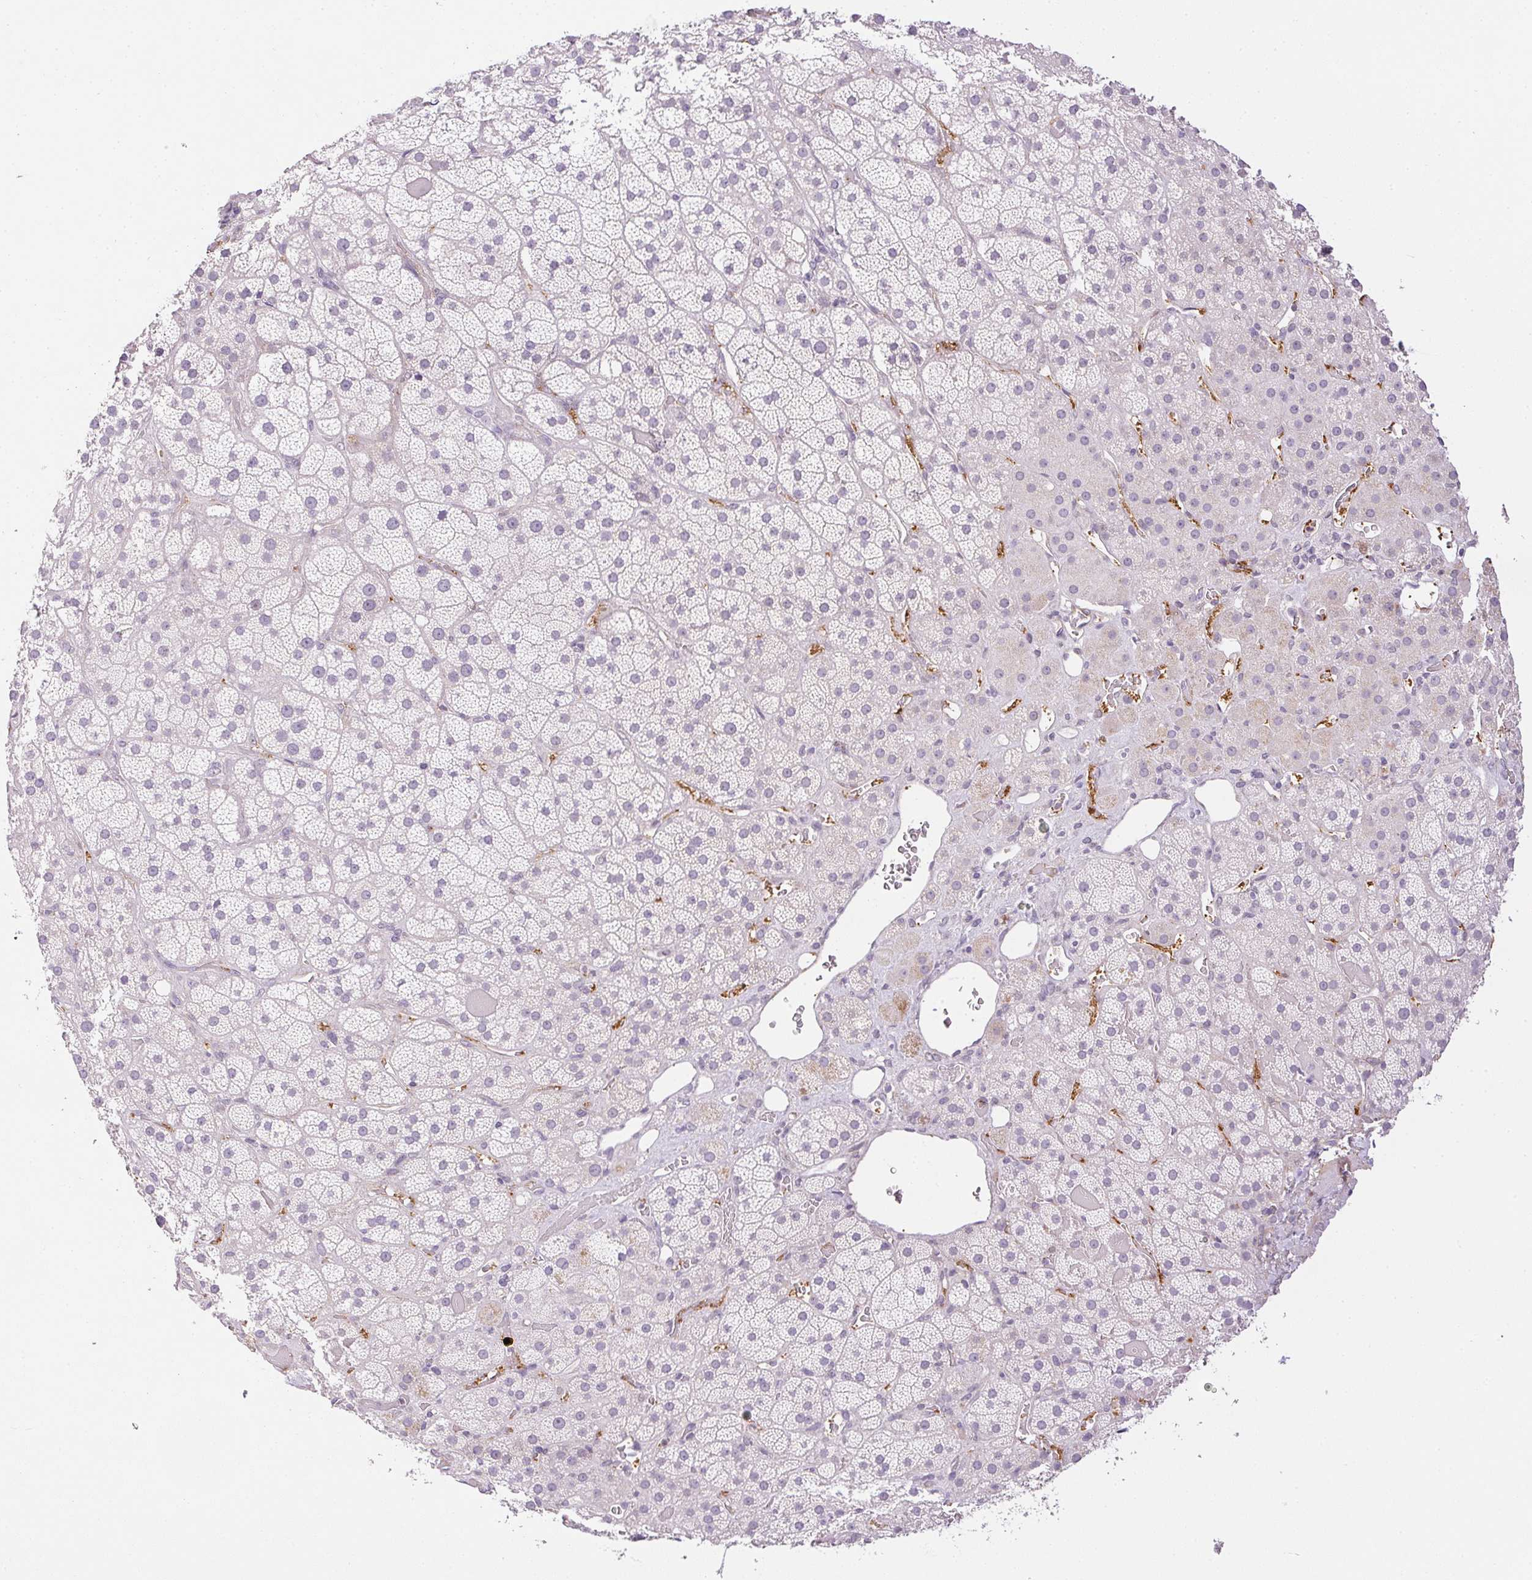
{"staining": {"intensity": "negative", "quantity": "none", "location": "none"}, "tissue": "adrenal gland", "cell_type": "Glandular cells", "image_type": "normal", "snomed": [{"axis": "morphology", "description": "Normal tissue, NOS"}, {"axis": "topography", "description": "Adrenal gland"}], "caption": "Micrograph shows no protein expression in glandular cells of unremarkable adrenal gland.", "gene": "PRL", "patient": {"sex": "male", "age": 57}}